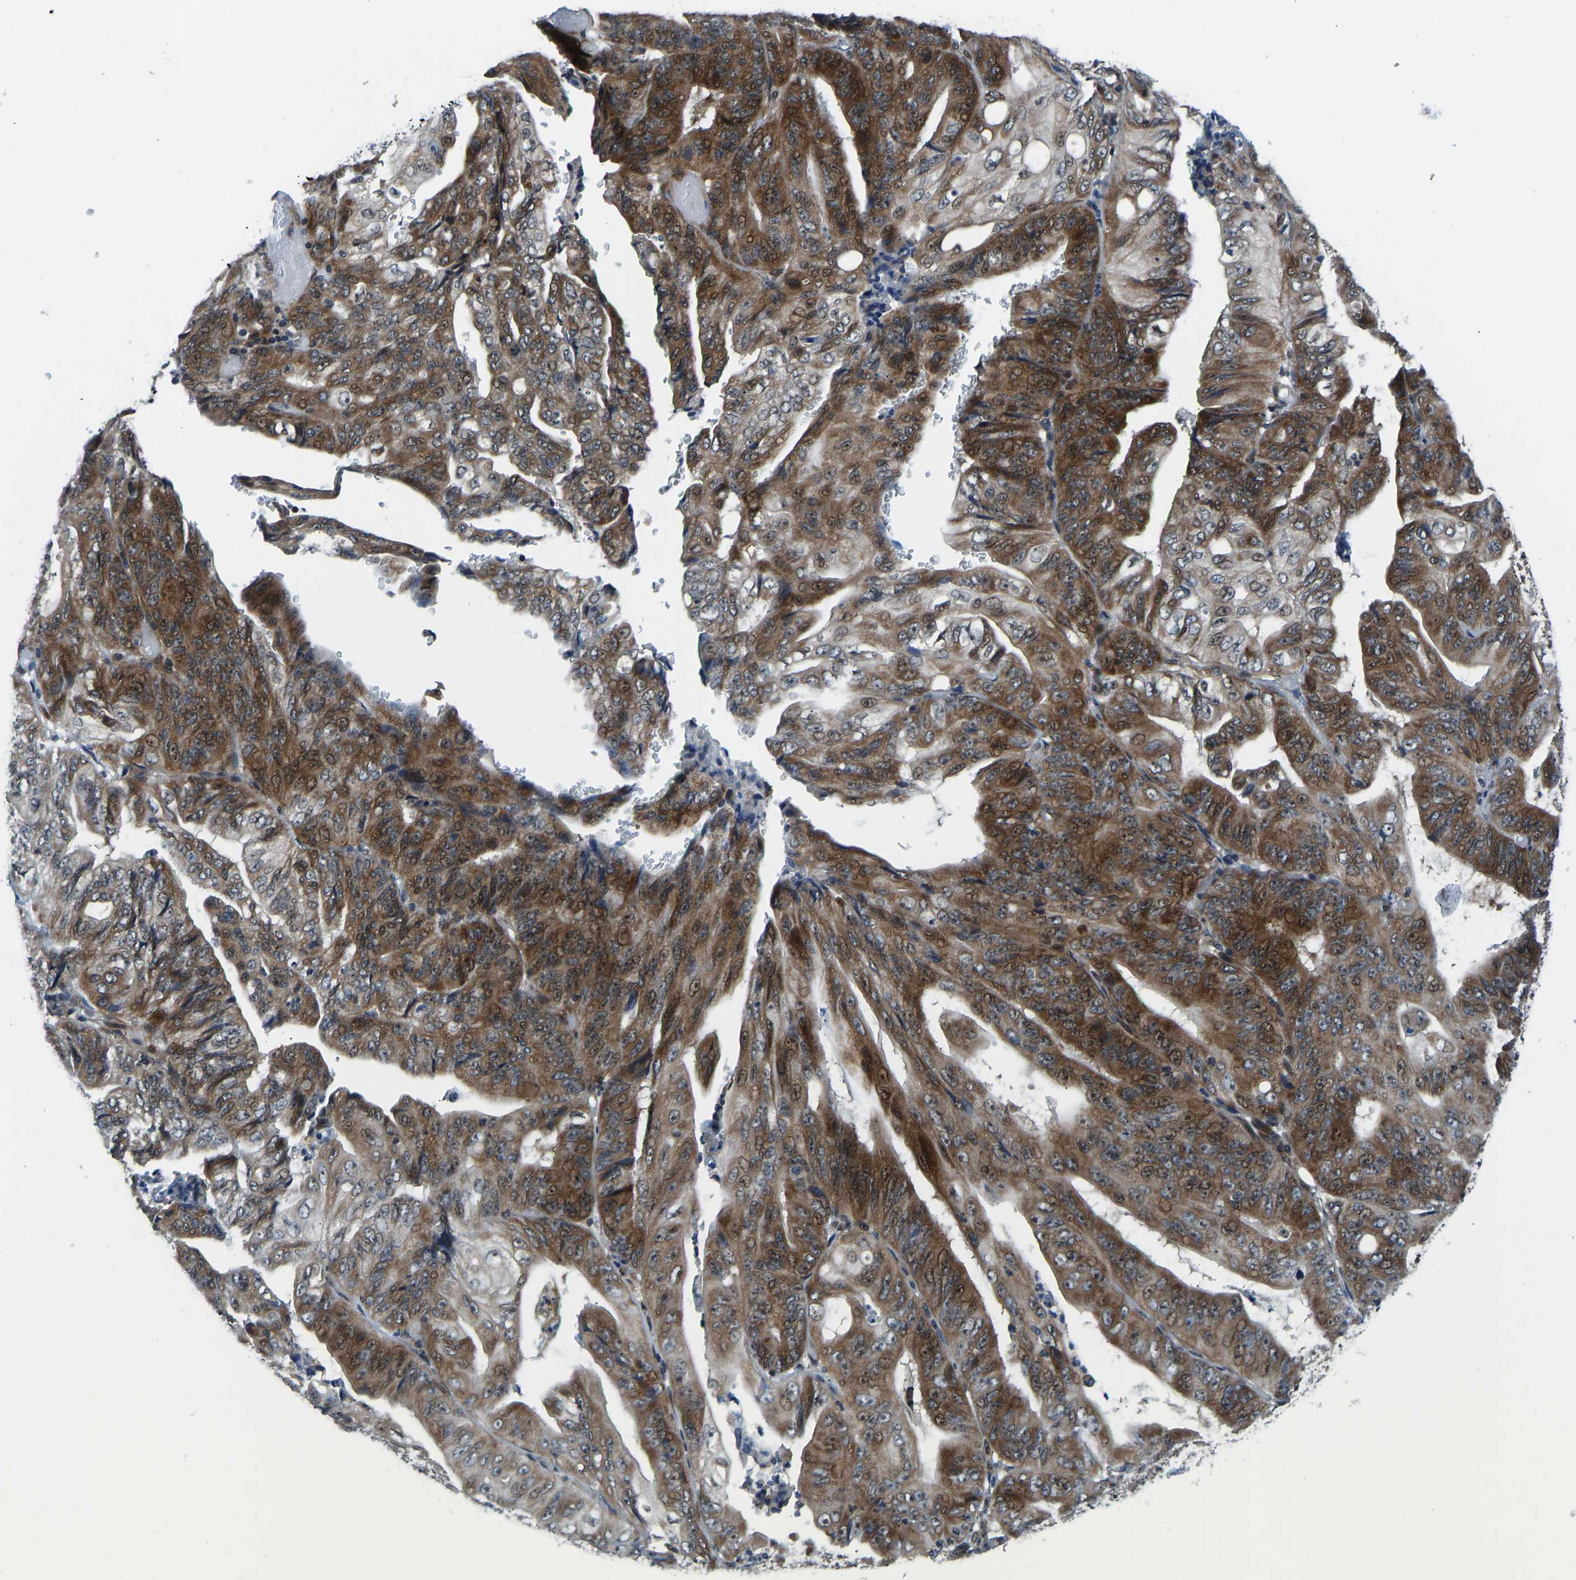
{"staining": {"intensity": "moderate", "quantity": ">75%", "location": "cytoplasmic/membranous"}, "tissue": "stomach cancer", "cell_type": "Tumor cells", "image_type": "cancer", "snomed": [{"axis": "morphology", "description": "Adenocarcinoma, NOS"}, {"axis": "topography", "description": "Stomach"}], "caption": "A histopathology image showing moderate cytoplasmic/membranous staining in approximately >75% of tumor cells in stomach adenocarcinoma, as visualized by brown immunohistochemical staining.", "gene": "RLIM", "patient": {"sex": "female", "age": 73}}